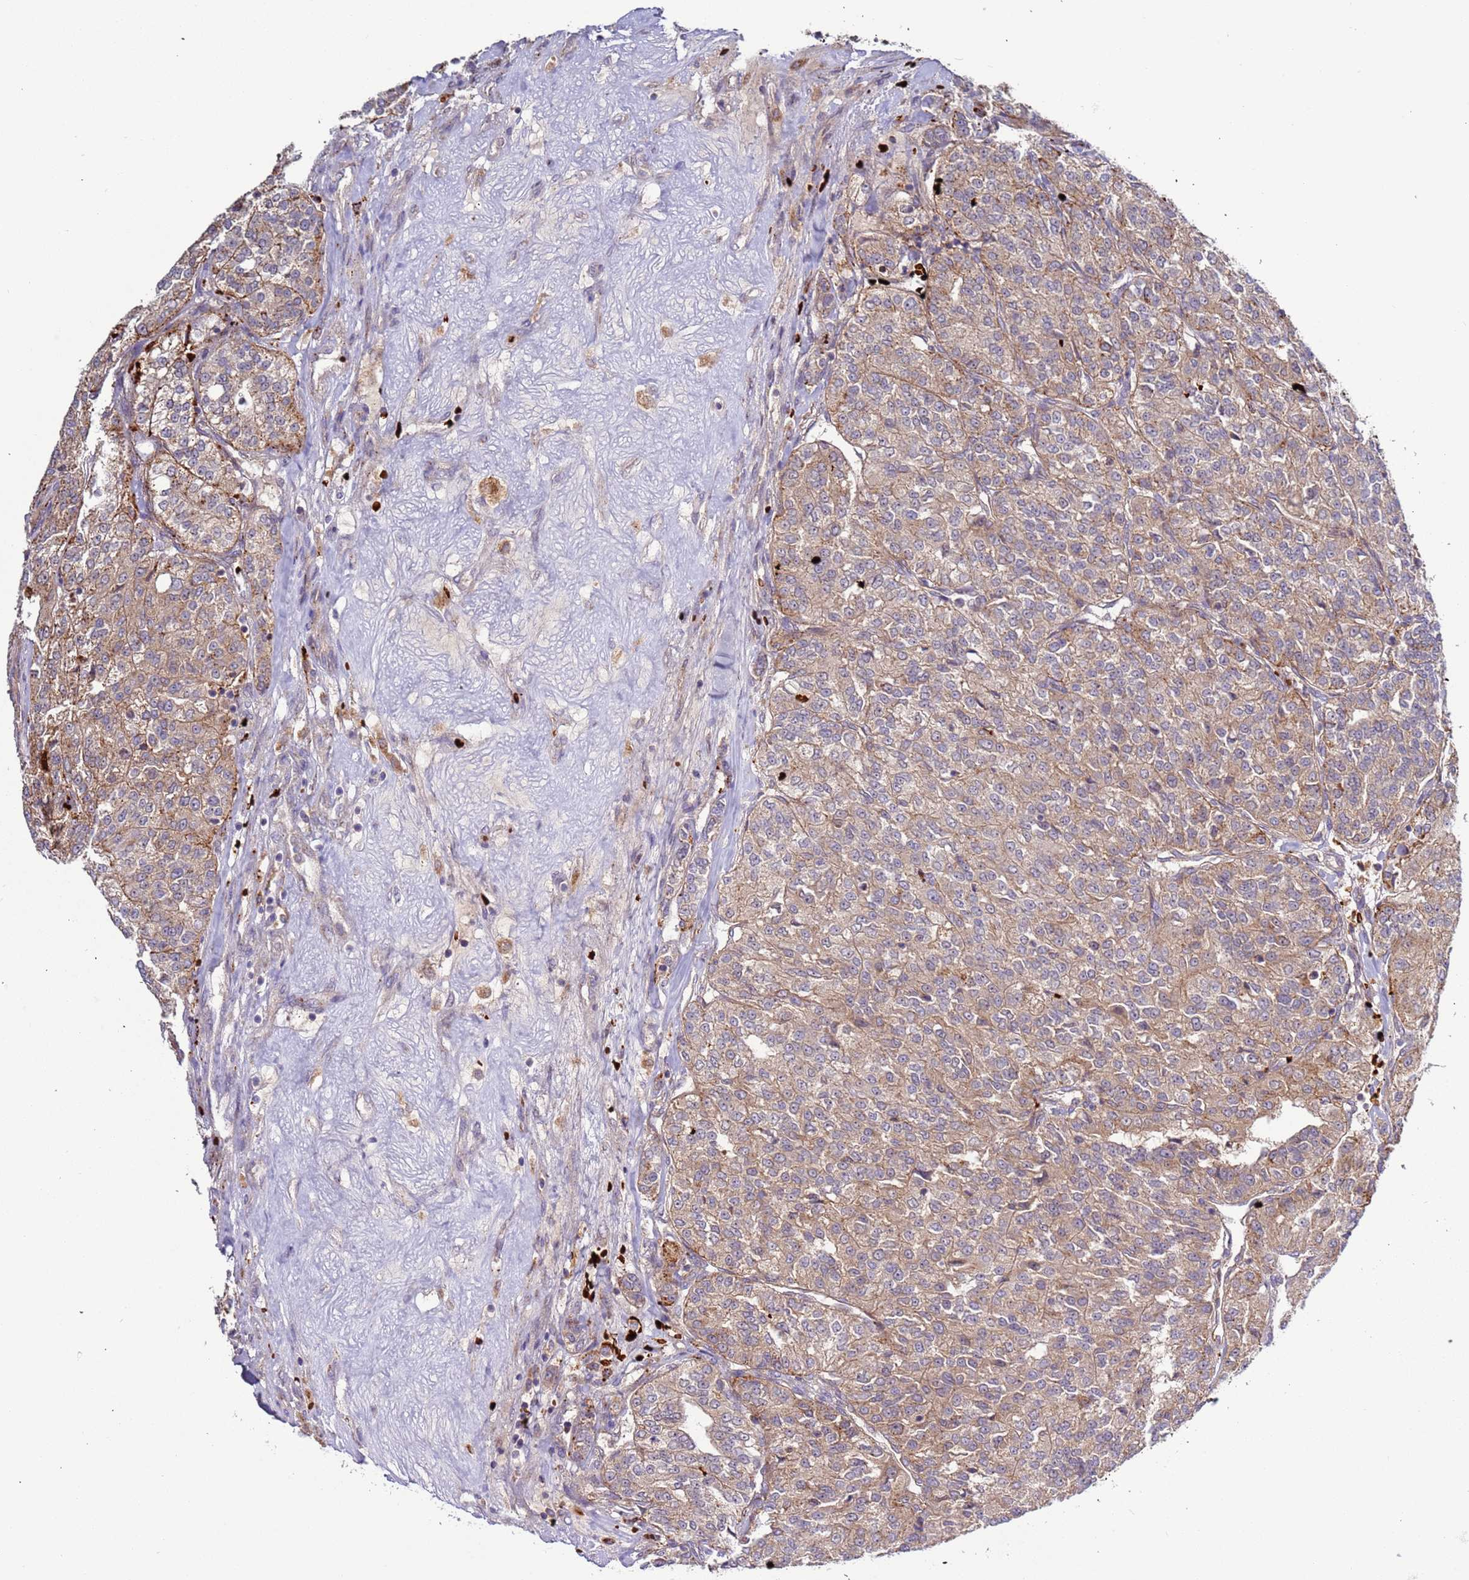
{"staining": {"intensity": "moderate", "quantity": ">75%", "location": "cytoplasmic/membranous"}, "tissue": "renal cancer", "cell_type": "Tumor cells", "image_type": "cancer", "snomed": [{"axis": "morphology", "description": "Adenocarcinoma, NOS"}, {"axis": "topography", "description": "Kidney"}], "caption": "High-magnification brightfield microscopy of renal adenocarcinoma stained with DAB (3,3'-diaminobenzidine) (brown) and counterstained with hematoxylin (blue). tumor cells exhibit moderate cytoplasmic/membranous expression is present in about>75% of cells. (Brightfield microscopy of DAB IHC at high magnification).", "gene": "VPS36", "patient": {"sex": "female", "age": 63}}